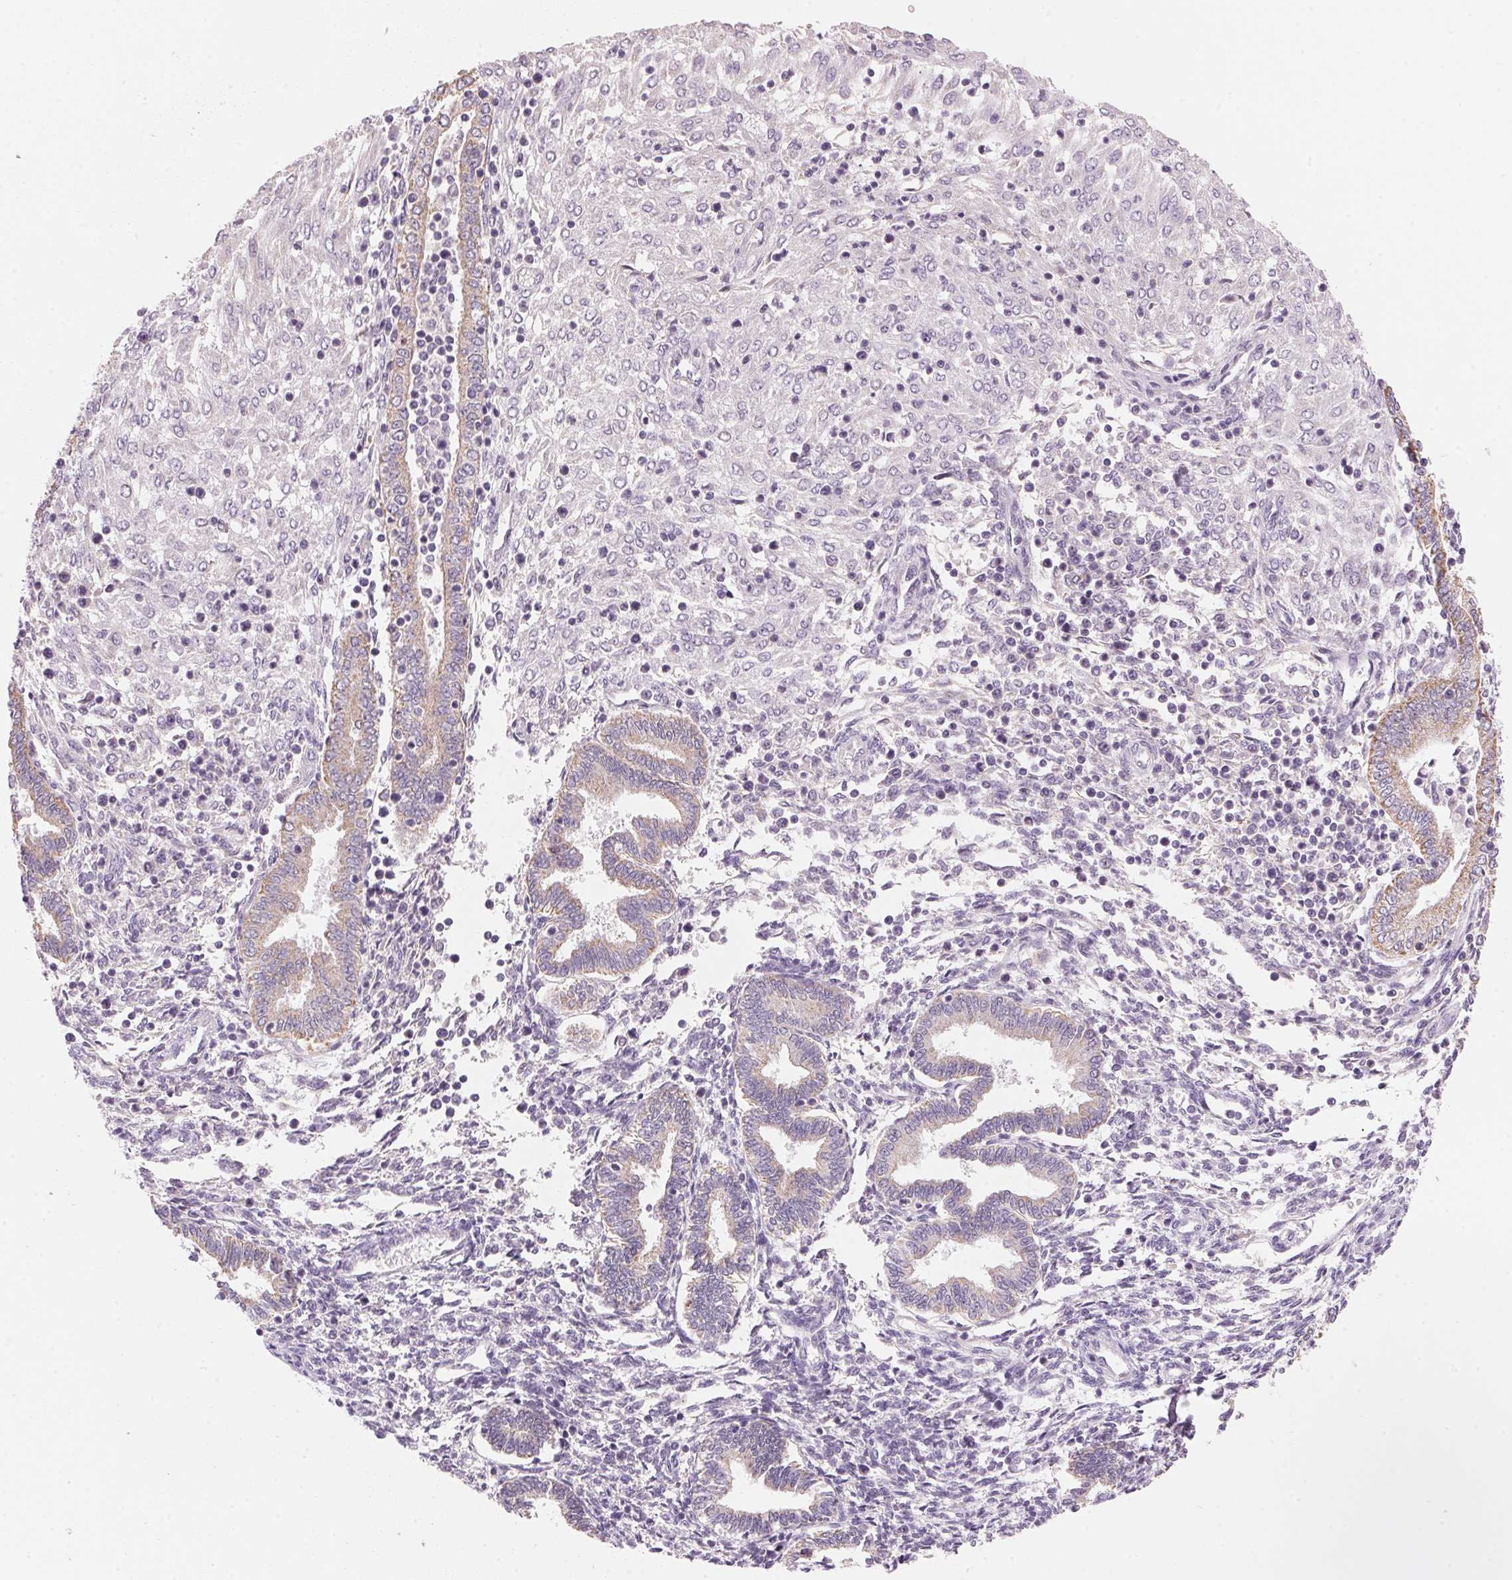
{"staining": {"intensity": "negative", "quantity": "none", "location": "none"}, "tissue": "endometrium", "cell_type": "Cells in endometrial stroma", "image_type": "normal", "snomed": [{"axis": "morphology", "description": "Normal tissue, NOS"}, {"axis": "topography", "description": "Endometrium"}], "caption": "IHC of benign endometrium exhibits no positivity in cells in endometrial stroma.", "gene": "CYP11B1", "patient": {"sex": "female", "age": 42}}